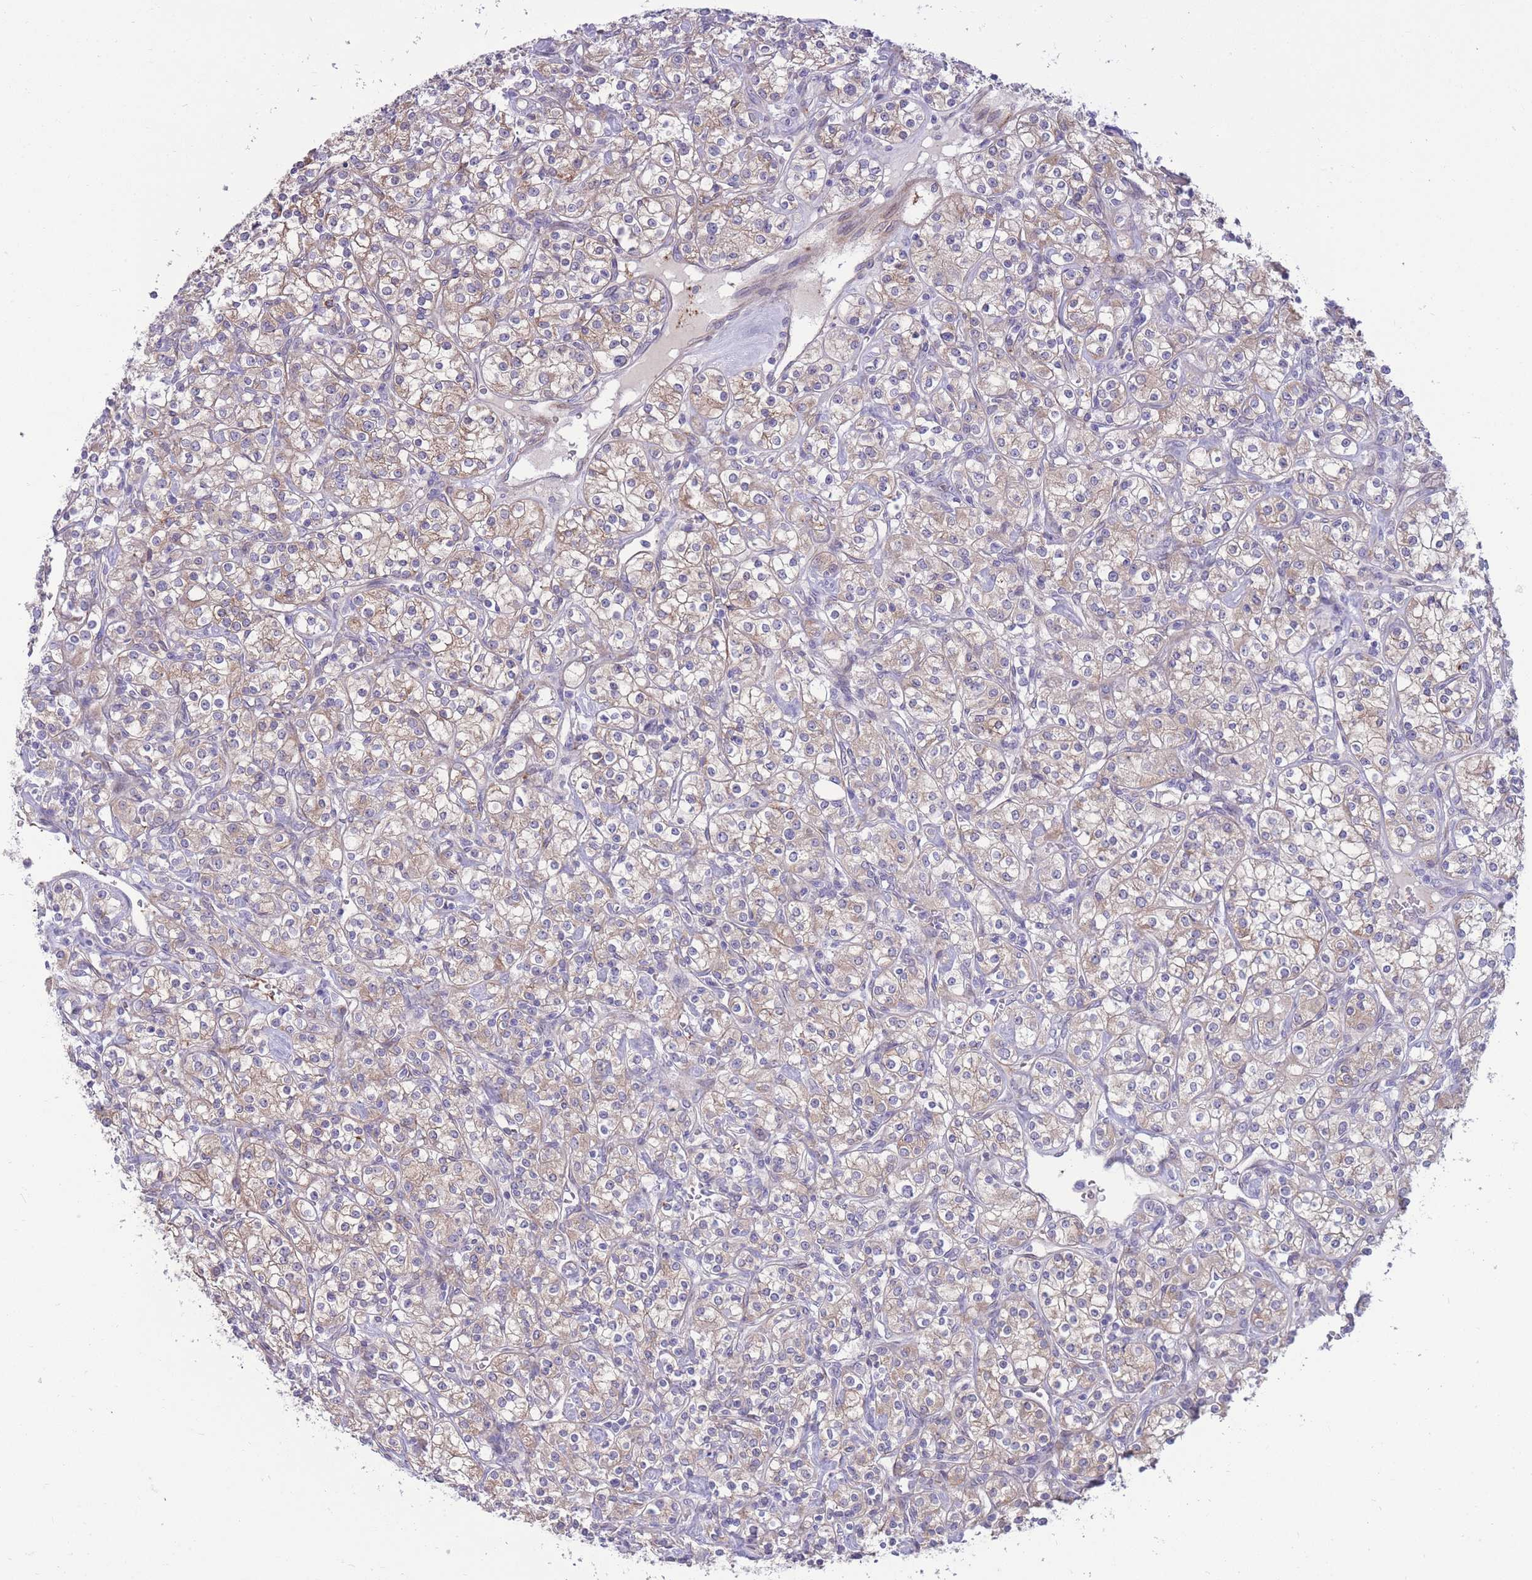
{"staining": {"intensity": "weak", "quantity": "25%-75%", "location": "cytoplasmic/membranous"}, "tissue": "renal cancer", "cell_type": "Tumor cells", "image_type": "cancer", "snomed": [{"axis": "morphology", "description": "Adenocarcinoma, NOS"}, {"axis": "topography", "description": "Kidney"}], "caption": "Adenocarcinoma (renal) stained with DAB (3,3'-diaminobenzidine) IHC shows low levels of weak cytoplasmic/membranous positivity in approximately 25%-75% of tumor cells.", "gene": "RGS11", "patient": {"sex": "male", "age": 77}}